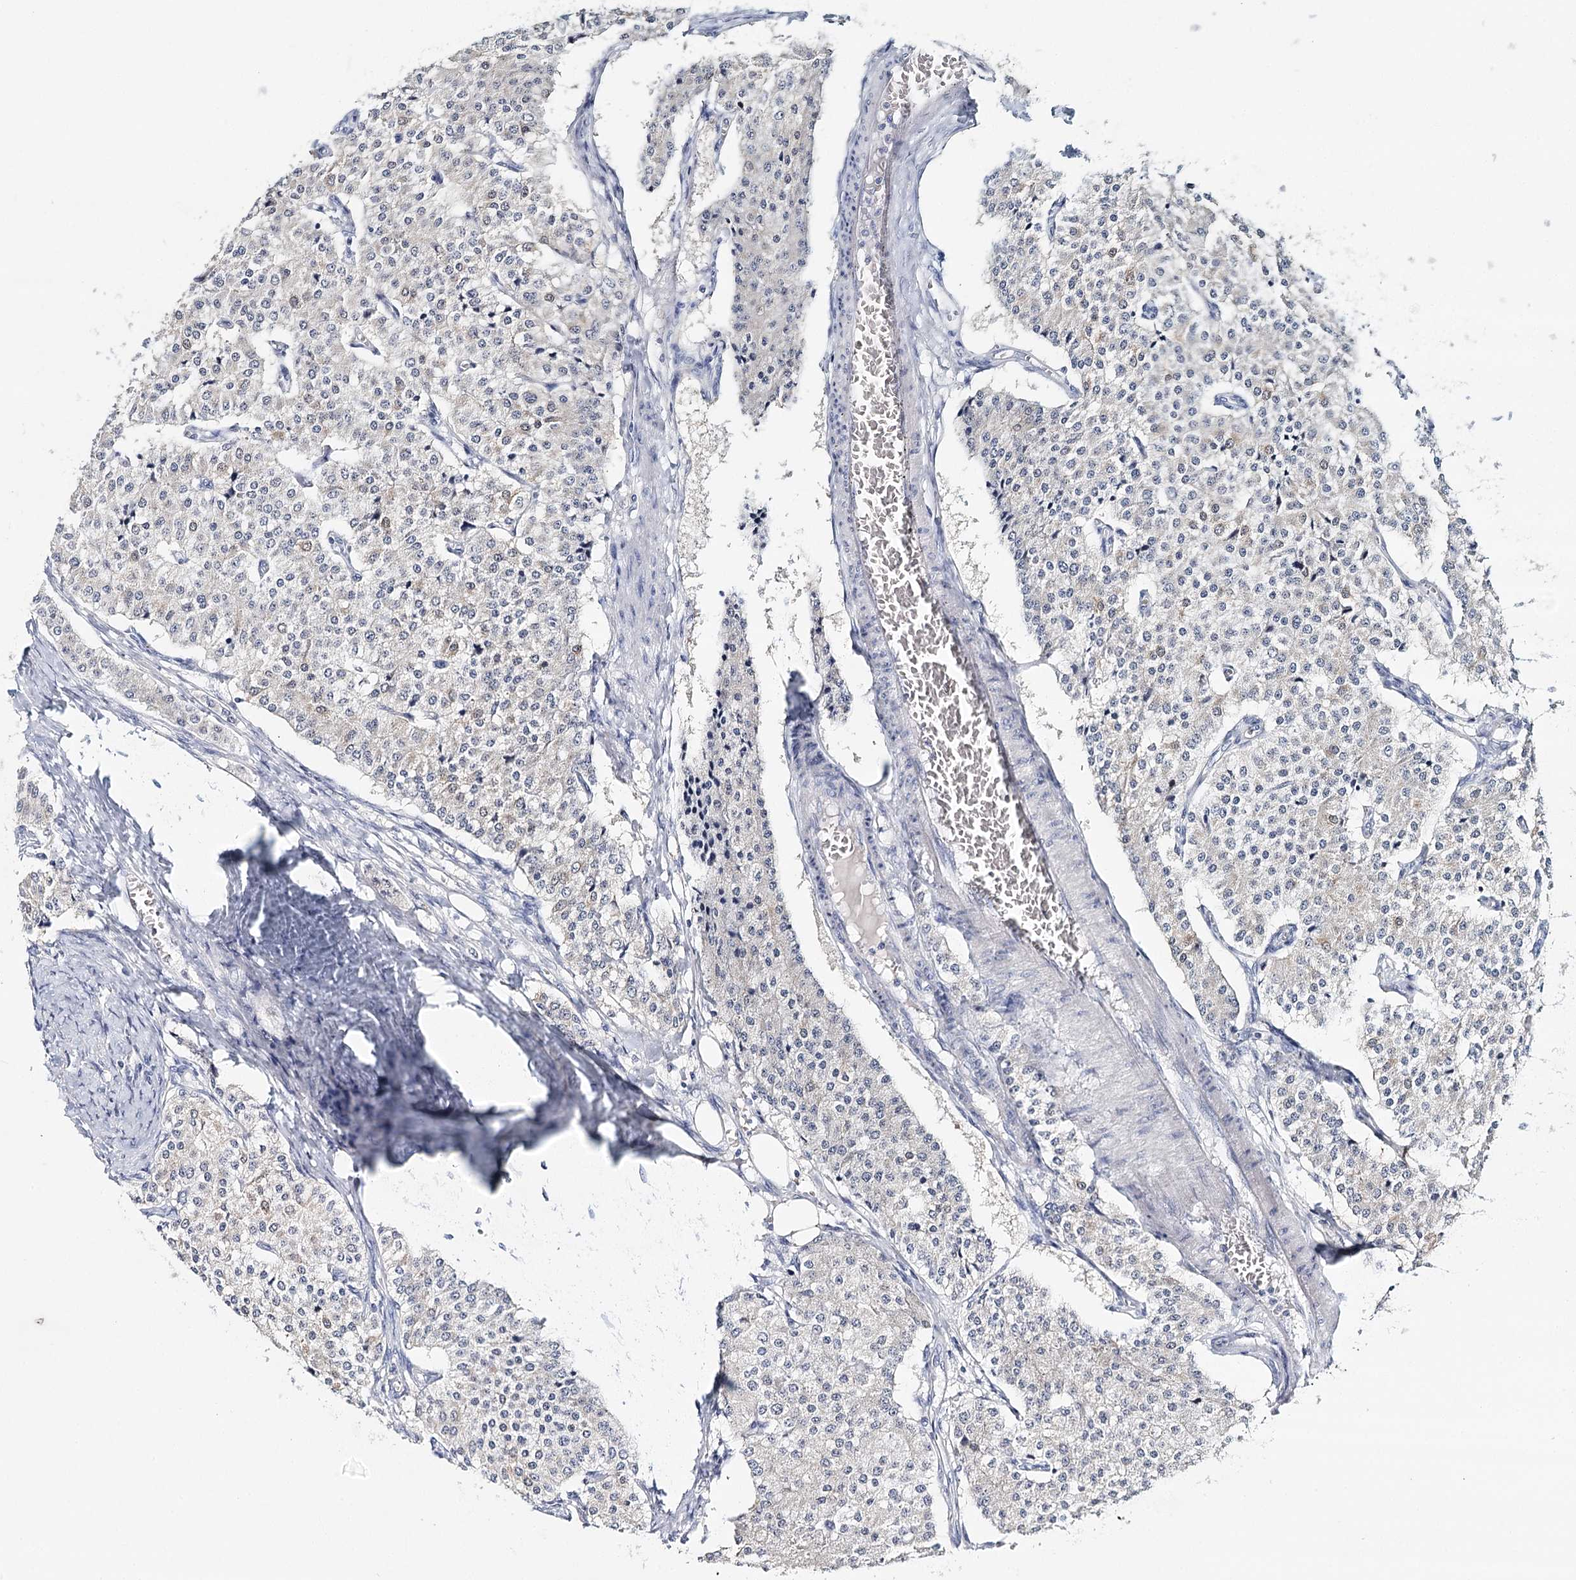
{"staining": {"intensity": "negative", "quantity": "none", "location": "none"}, "tissue": "carcinoid", "cell_type": "Tumor cells", "image_type": "cancer", "snomed": [{"axis": "morphology", "description": "Carcinoid, malignant, NOS"}, {"axis": "topography", "description": "Colon"}], "caption": "This is an IHC image of human carcinoid (malignant). There is no positivity in tumor cells.", "gene": "HSPA4L", "patient": {"sex": "female", "age": 52}}